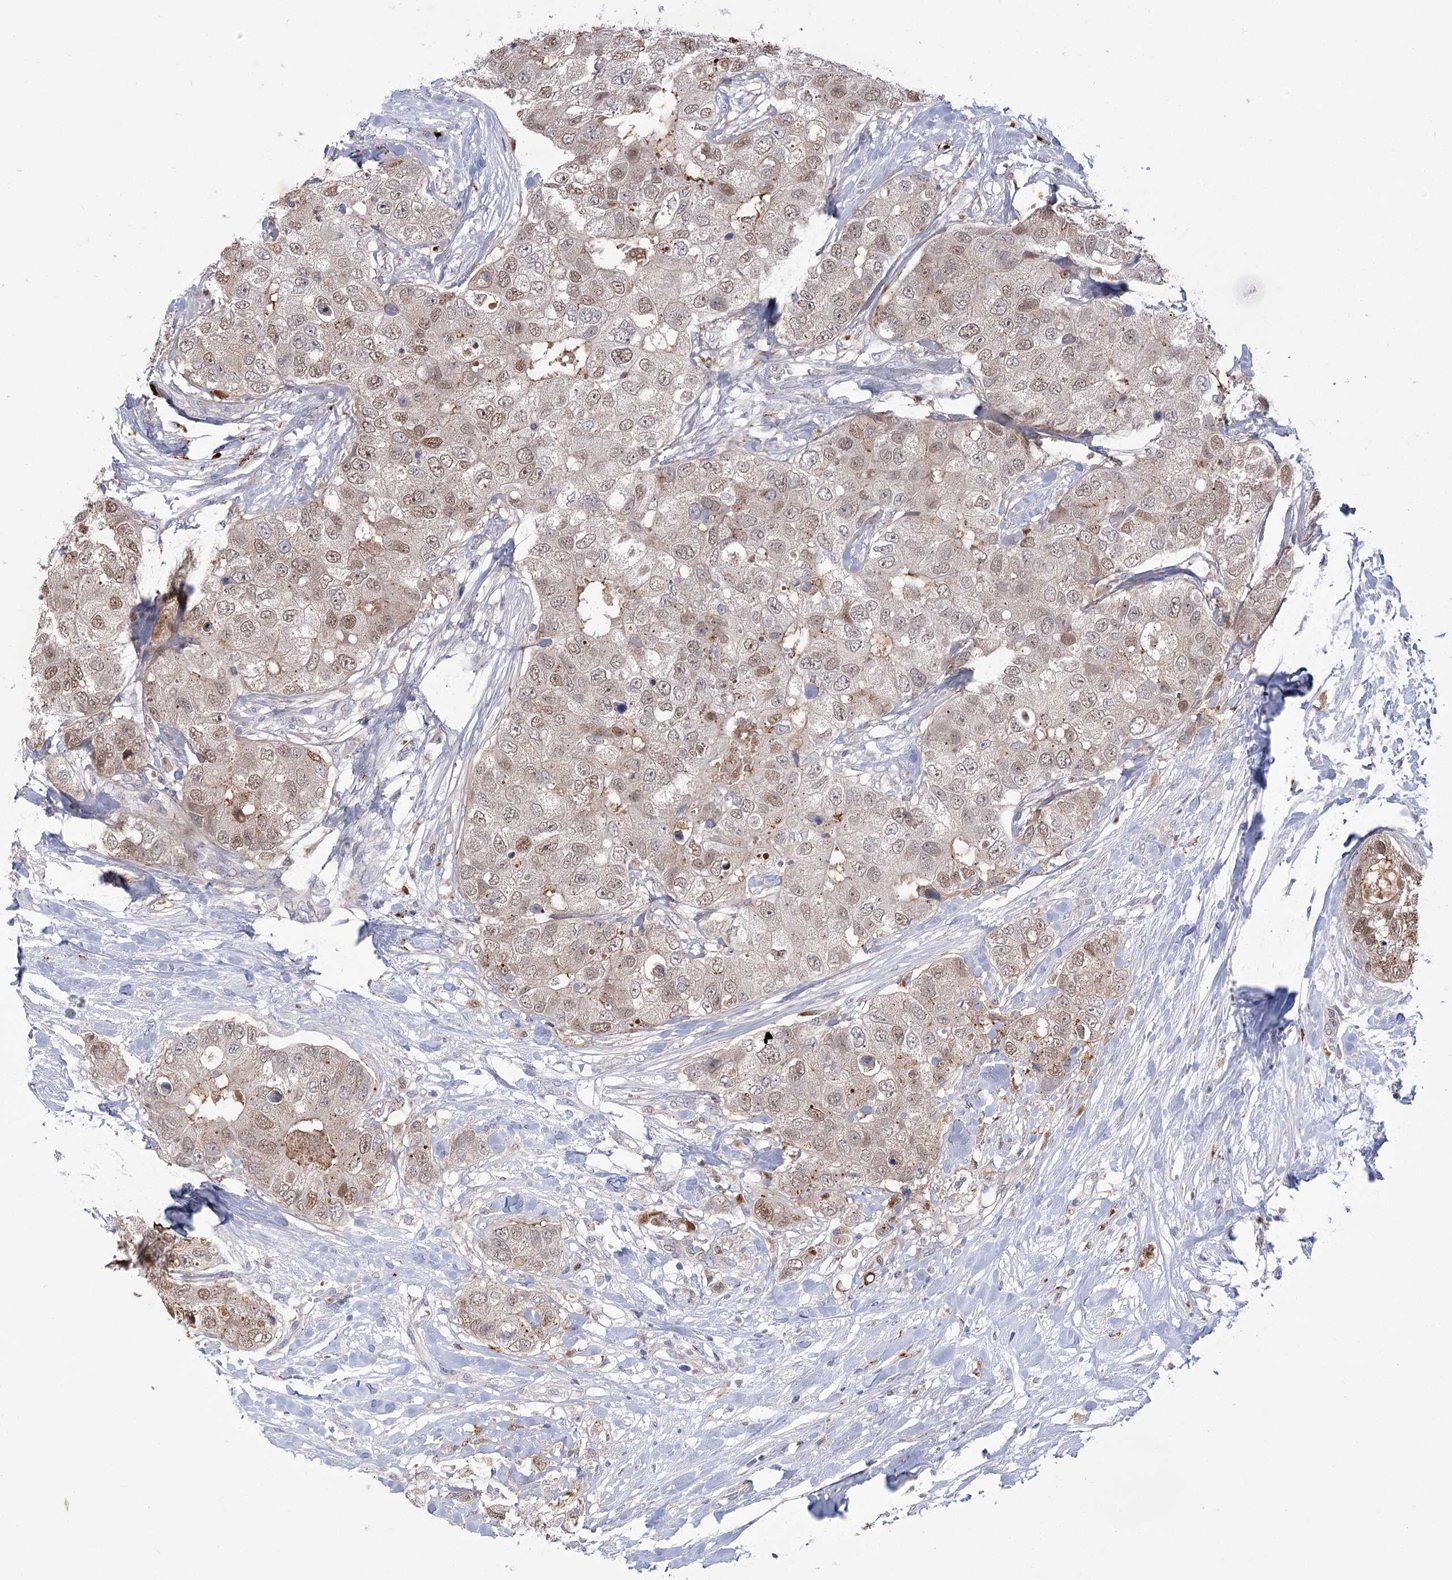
{"staining": {"intensity": "moderate", "quantity": ">75%", "location": "nuclear"}, "tissue": "breast cancer", "cell_type": "Tumor cells", "image_type": "cancer", "snomed": [{"axis": "morphology", "description": "Duct carcinoma"}, {"axis": "topography", "description": "Breast"}], "caption": "High-power microscopy captured an immunohistochemistry photomicrograph of breast cancer (infiltrating ductal carcinoma), revealing moderate nuclear expression in approximately >75% of tumor cells.", "gene": "SIAE", "patient": {"sex": "female", "age": 62}}